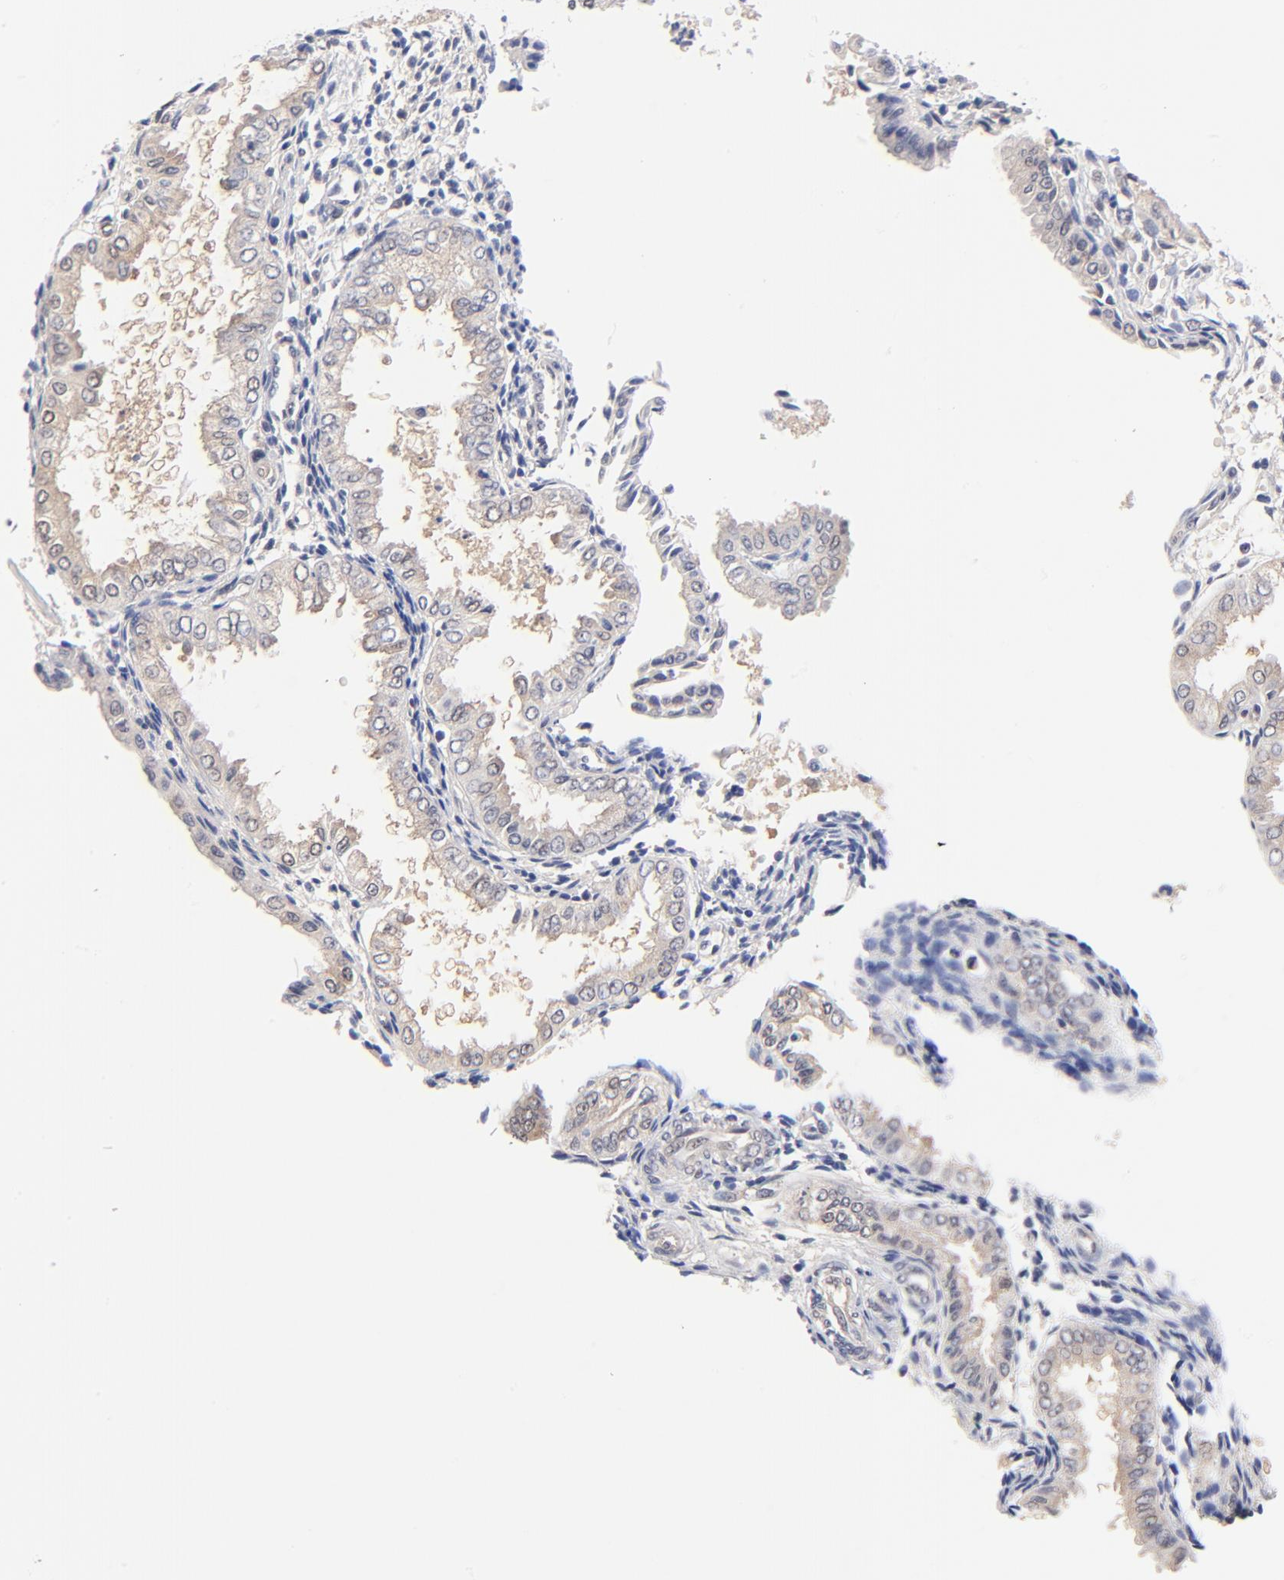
{"staining": {"intensity": "negative", "quantity": "none", "location": "none"}, "tissue": "endometrium", "cell_type": "Cells in endometrial stroma", "image_type": "normal", "snomed": [{"axis": "morphology", "description": "Normal tissue, NOS"}, {"axis": "topography", "description": "Endometrium"}], "caption": "Endometrium was stained to show a protein in brown. There is no significant positivity in cells in endometrial stroma. (Brightfield microscopy of DAB (3,3'-diaminobenzidine) immunohistochemistry (IHC) at high magnification).", "gene": "TXNL1", "patient": {"sex": "female", "age": 33}}